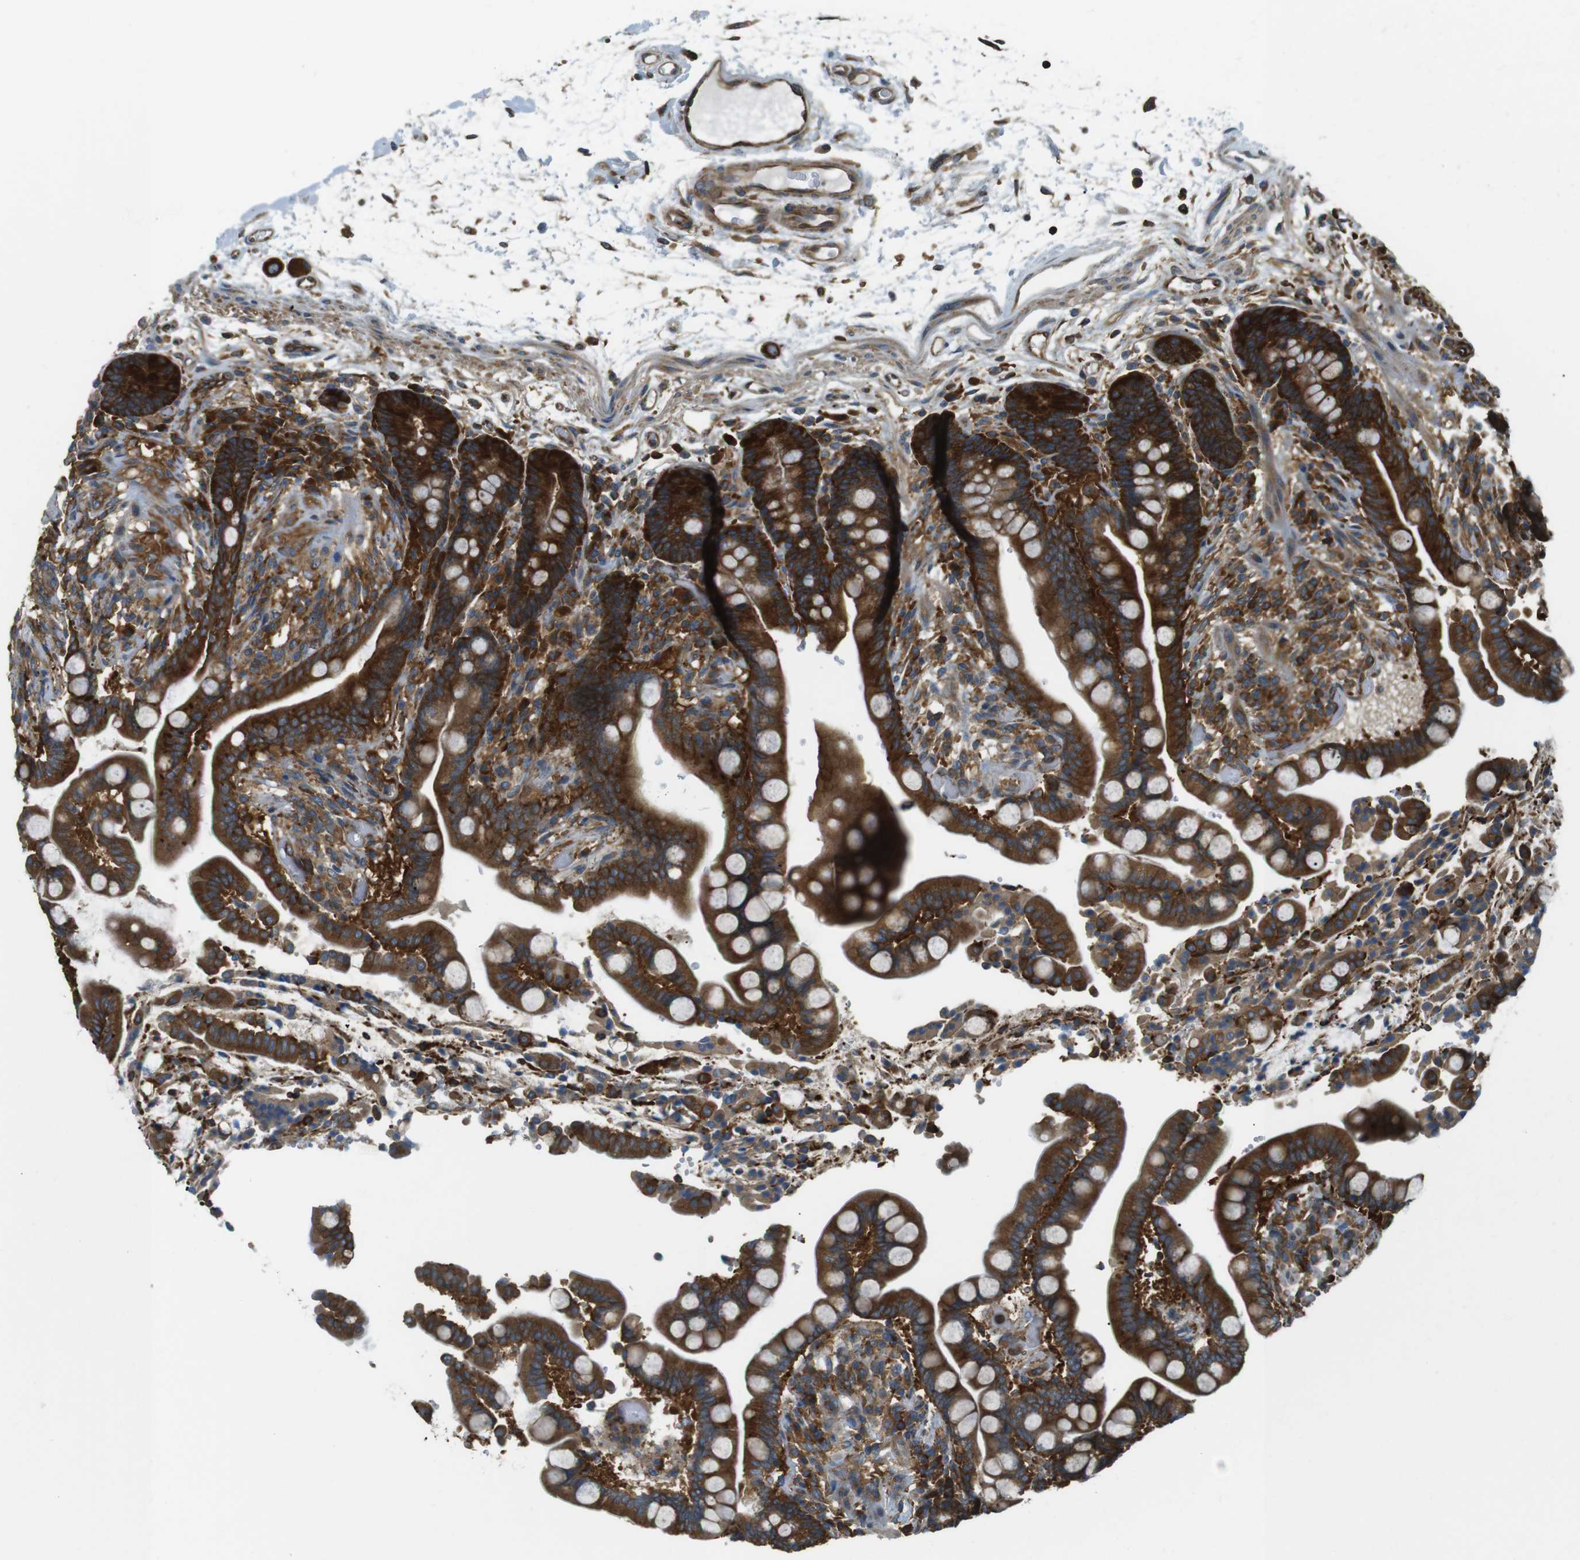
{"staining": {"intensity": "moderate", "quantity": ">75%", "location": "cytoplasmic/membranous"}, "tissue": "colon", "cell_type": "Endothelial cells", "image_type": "normal", "snomed": [{"axis": "morphology", "description": "Normal tissue, NOS"}, {"axis": "topography", "description": "Colon"}], "caption": "Benign colon exhibits moderate cytoplasmic/membranous staining in approximately >75% of endothelial cells, visualized by immunohistochemistry. (Brightfield microscopy of DAB IHC at high magnification).", "gene": "TSC1", "patient": {"sex": "male", "age": 73}}